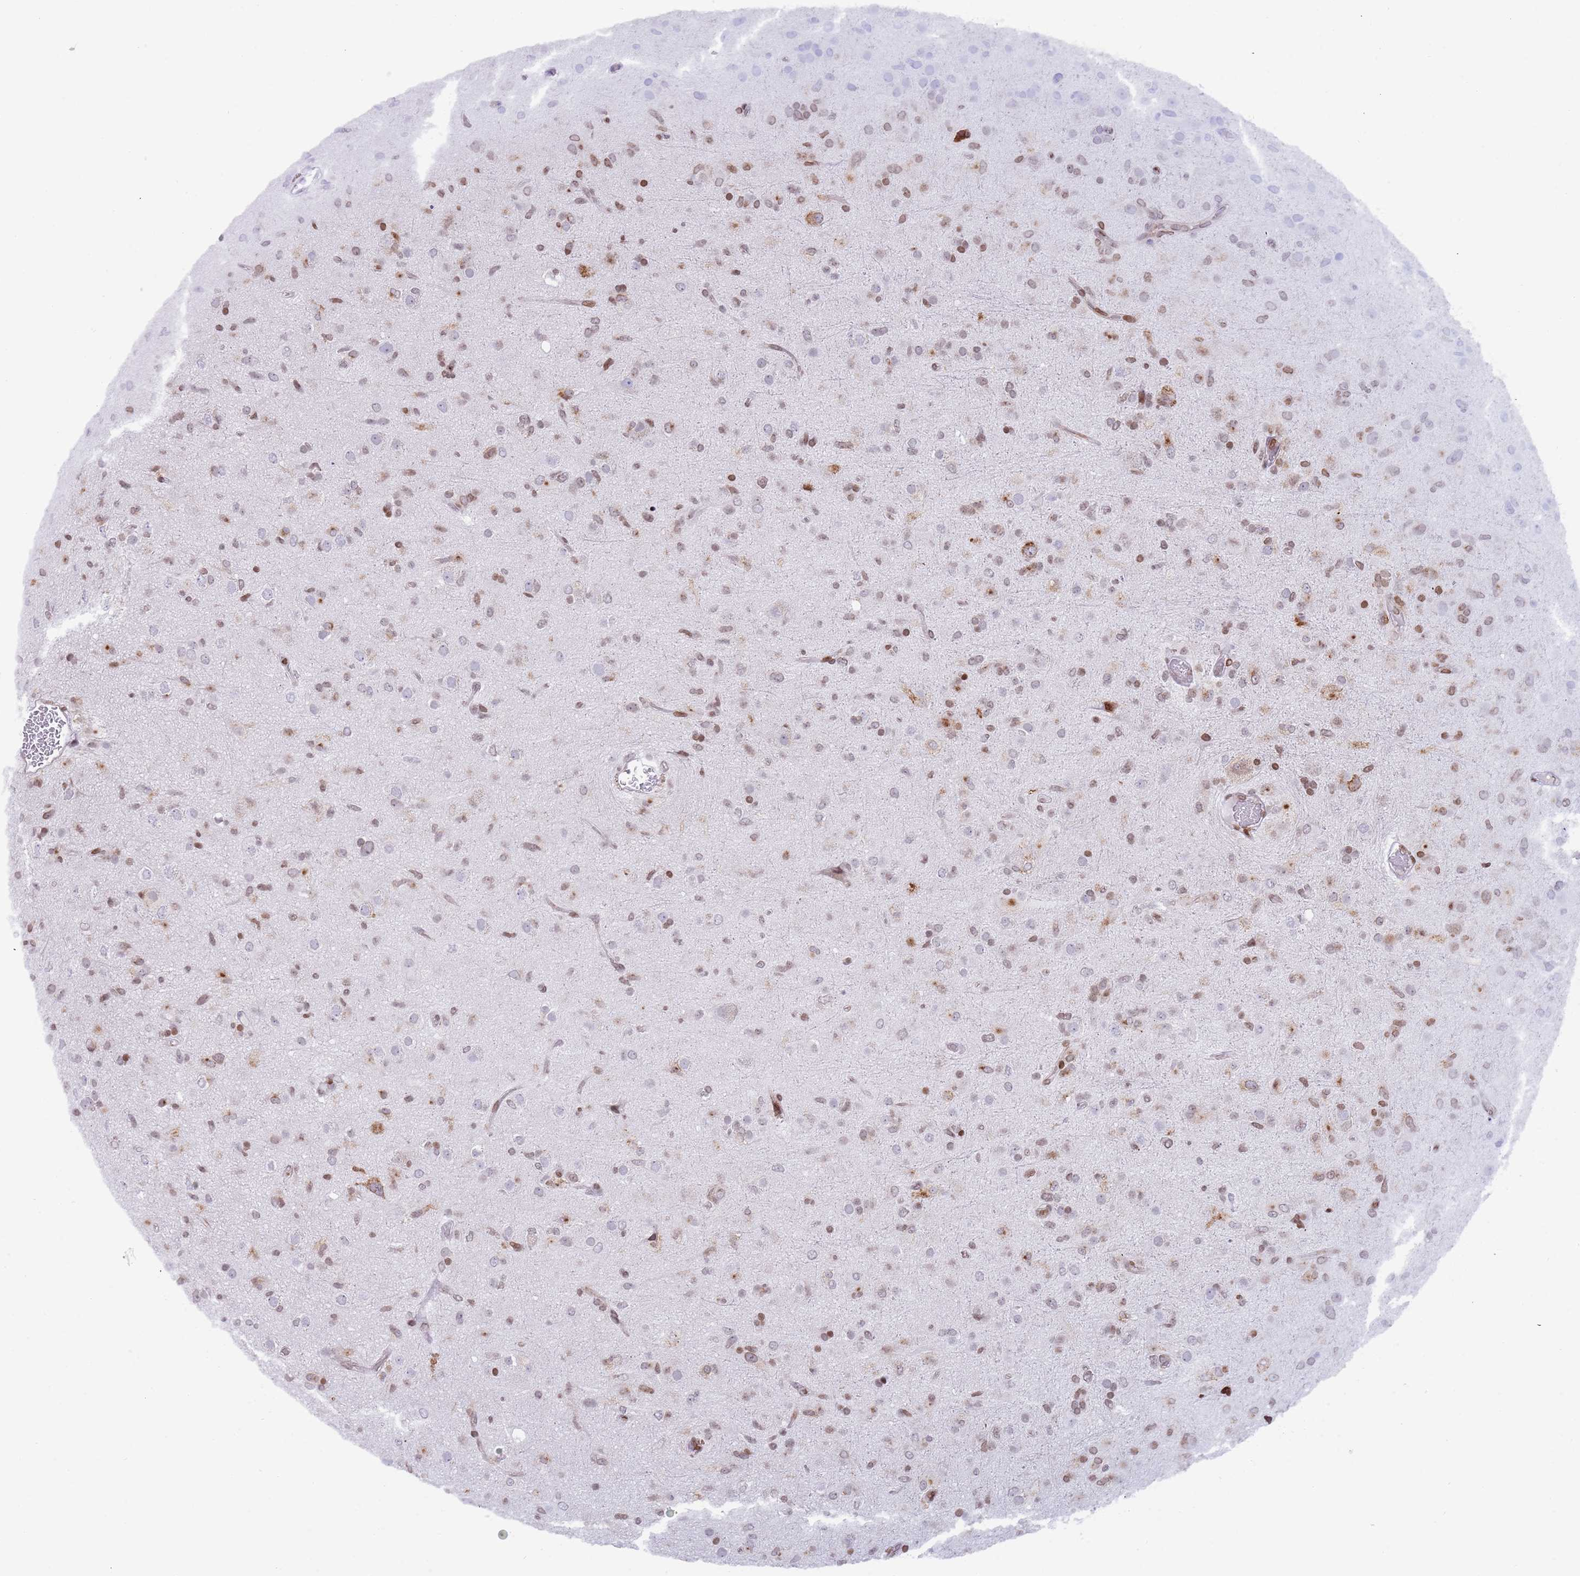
{"staining": {"intensity": "moderate", "quantity": "25%-75%", "location": "nuclear"}, "tissue": "glioma", "cell_type": "Tumor cells", "image_type": "cancer", "snomed": [{"axis": "morphology", "description": "Glioma, malignant, Low grade"}, {"axis": "topography", "description": "Brain"}], "caption": "Glioma was stained to show a protein in brown. There is medium levels of moderate nuclear staining in about 25%-75% of tumor cells. The staining was performed using DAB (3,3'-diaminobenzidine), with brown indicating positive protein expression. Nuclei are stained blue with hematoxylin.", "gene": "HDAC8", "patient": {"sex": "male", "age": 65}}